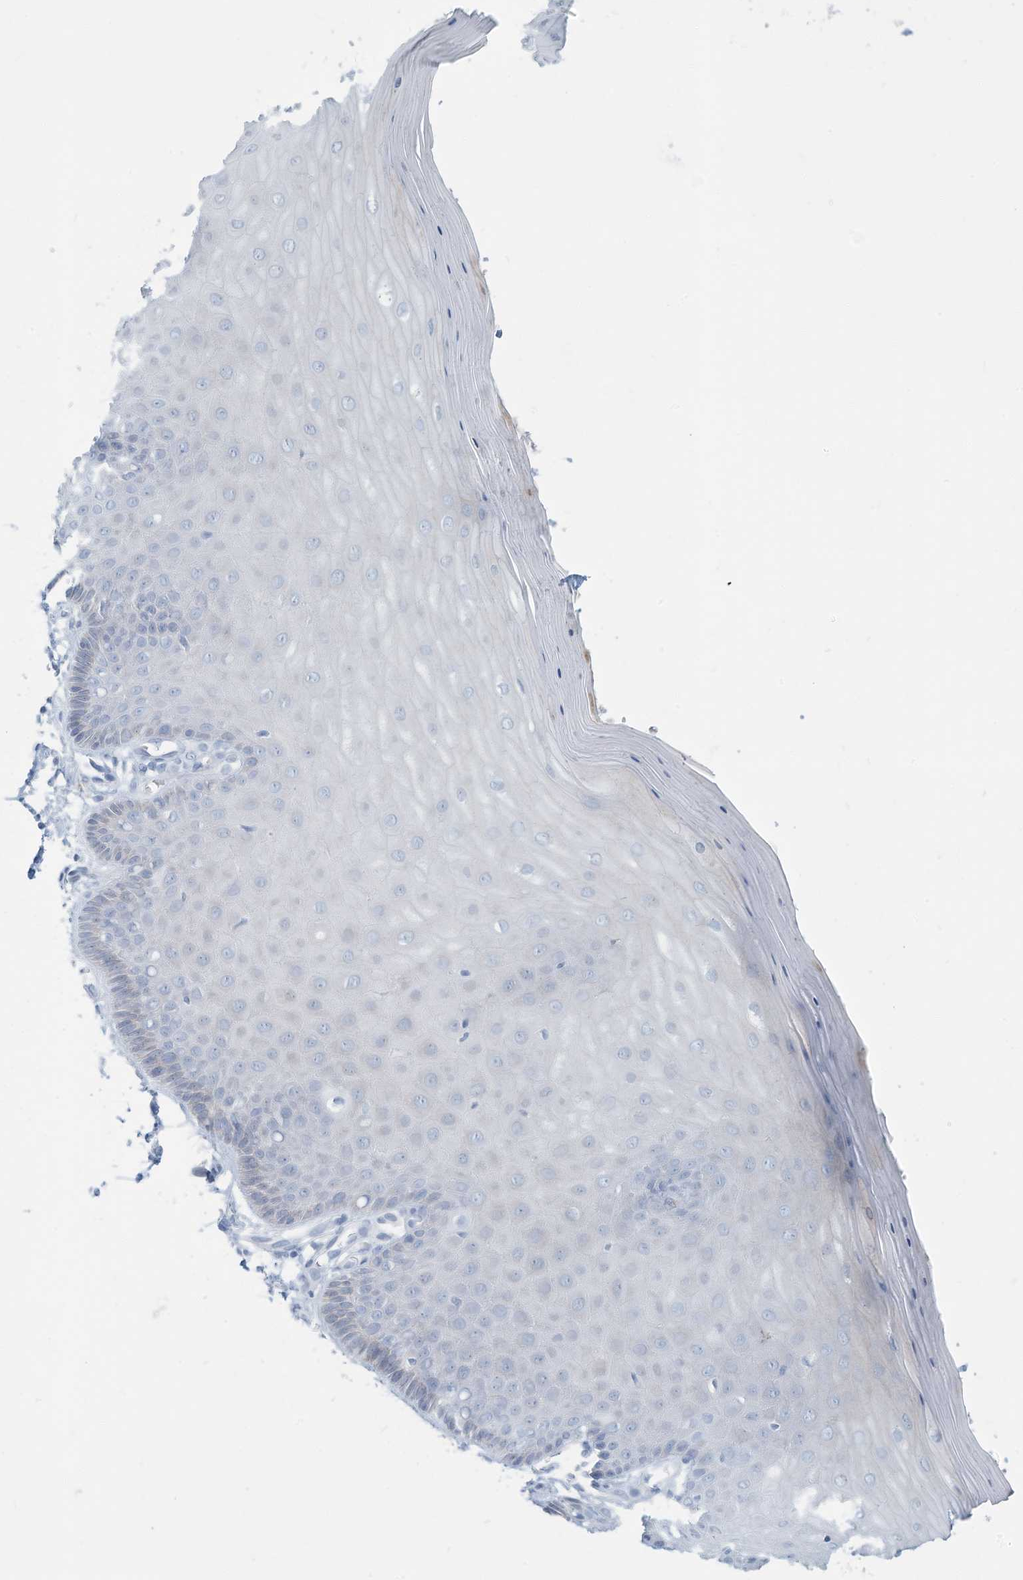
{"staining": {"intensity": "negative", "quantity": "none", "location": "none"}, "tissue": "cervix", "cell_type": "Glandular cells", "image_type": "normal", "snomed": [{"axis": "morphology", "description": "Normal tissue, NOS"}, {"axis": "topography", "description": "Cervix"}], "caption": "Histopathology image shows no significant protein staining in glandular cells of unremarkable cervix. (Brightfield microscopy of DAB IHC at high magnification).", "gene": "ERI2", "patient": {"sex": "female", "age": 55}}